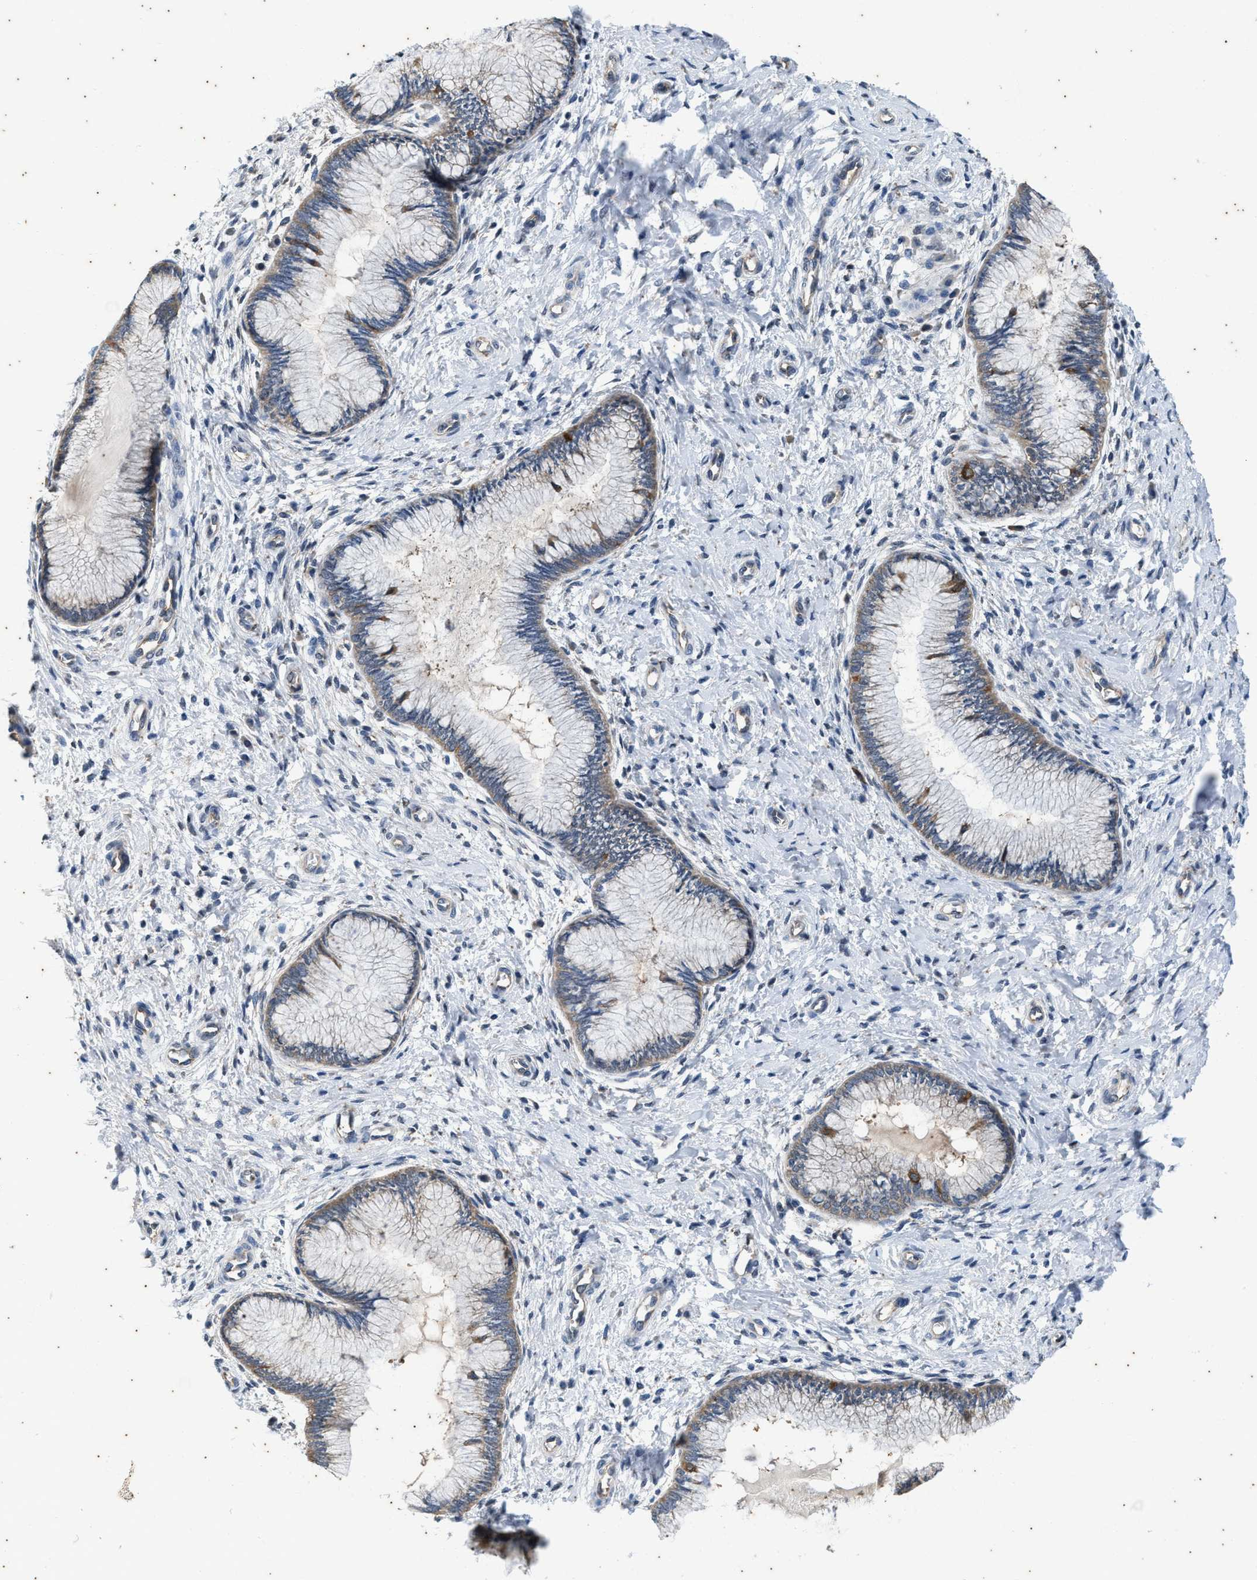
{"staining": {"intensity": "negative", "quantity": "none", "location": "none"}, "tissue": "cervix", "cell_type": "Glandular cells", "image_type": "normal", "snomed": [{"axis": "morphology", "description": "Normal tissue, NOS"}, {"axis": "topography", "description": "Cervix"}], "caption": "Glandular cells show no significant protein staining in benign cervix. (Immunohistochemistry, brightfield microscopy, high magnification).", "gene": "COX19", "patient": {"sex": "female", "age": 55}}